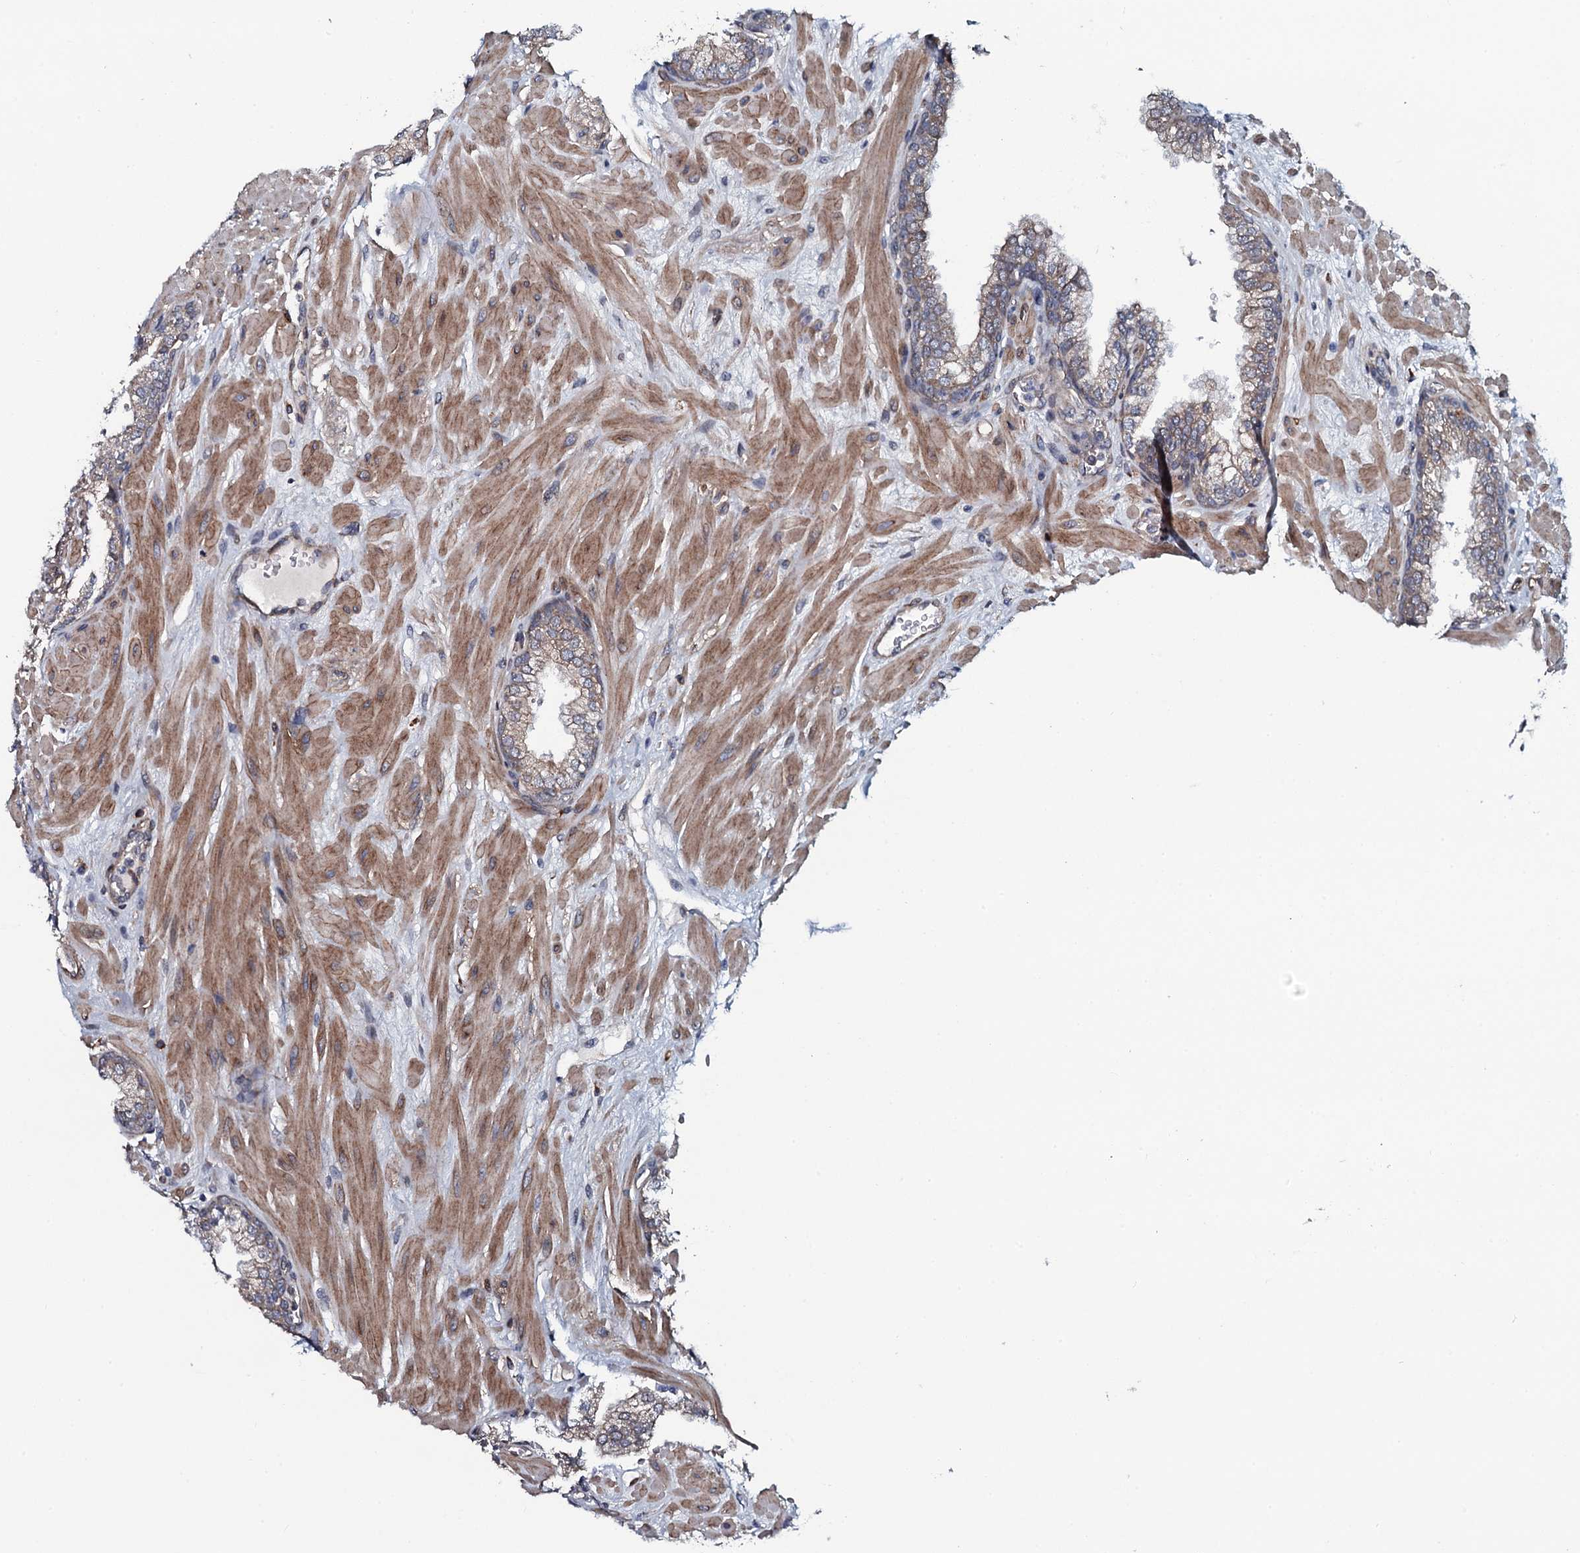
{"staining": {"intensity": "moderate", "quantity": "25%-75%", "location": "cytoplasmic/membranous"}, "tissue": "prostate", "cell_type": "Glandular cells", "image_type": "normal", "snomed": [{"axis": "morphology", "description": "Normal tissue, NOS"}, {"axis": "topography", "description": "Prostate"}], "caption": "Immunohistochemical staining of benign human prostate reveals medium levels of moderate cytoplasmic/membranous staining in about 25%-75% of glandular cells. (DAB = brown stain, brightfield microscopy at high magnification).", "gene": "KCTD4", "patient": {"sex": "male", "age": 60}}